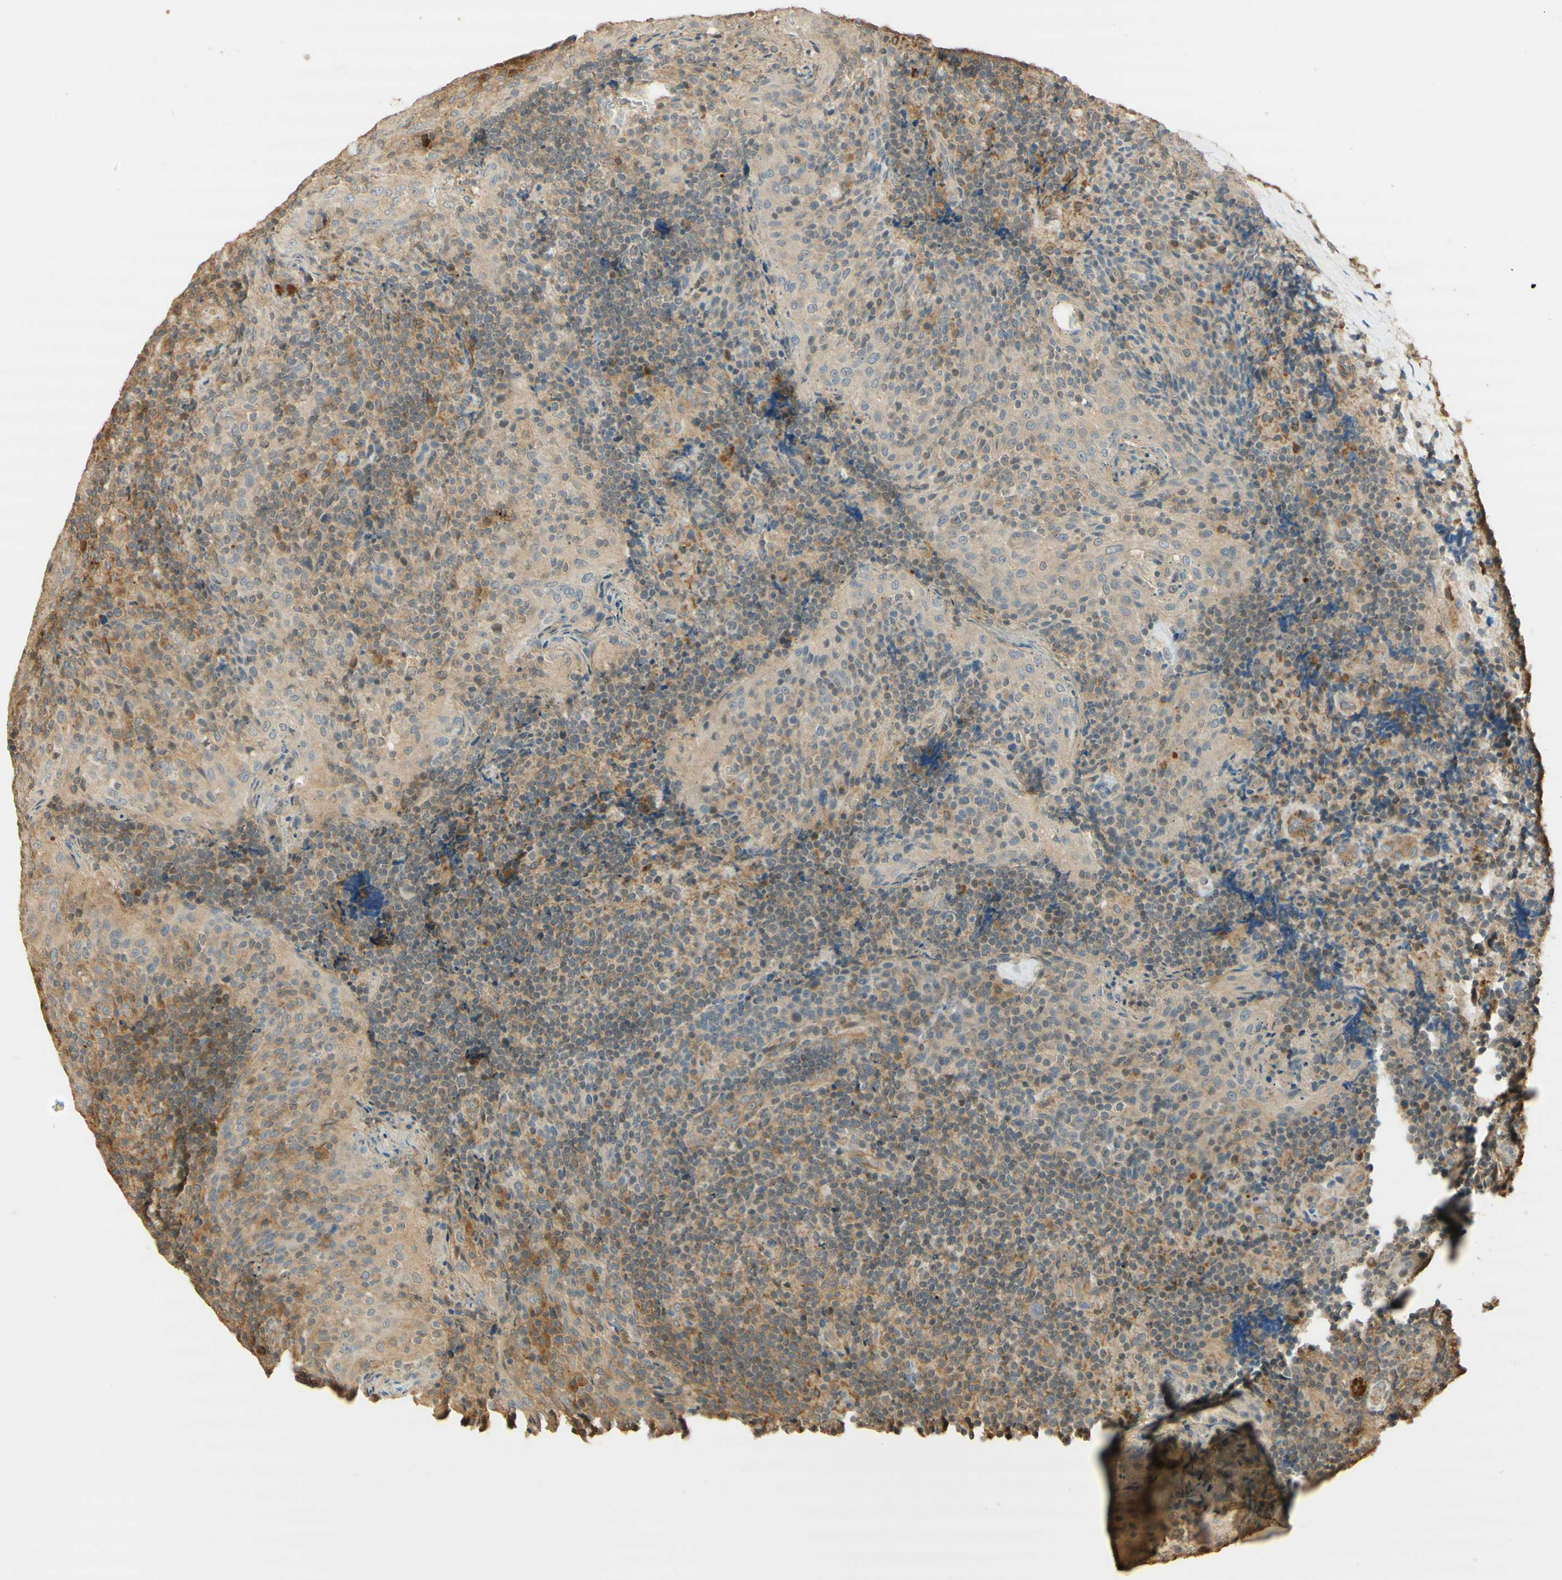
{"staining": {"intensity": "weak", "quantity": "<25%", "location": "cytoplasmic/membranous"}, "tissue": "tonsil", "cell_type": "Germinal center cells", "image_type": "normal", "snomed": [{"axis": "morphology", "description": "Normal tissue, NOS"}, {"axis": "topography", "description": "Tonsil"}], "caption": "Immunohistochemistry (IHC) histopathology image of benign human tonsil stained for a protein (brown), which shows no expression in germinal center cells.", "gene": "AGER", "patient": {"sex": "male", "age": 17}}